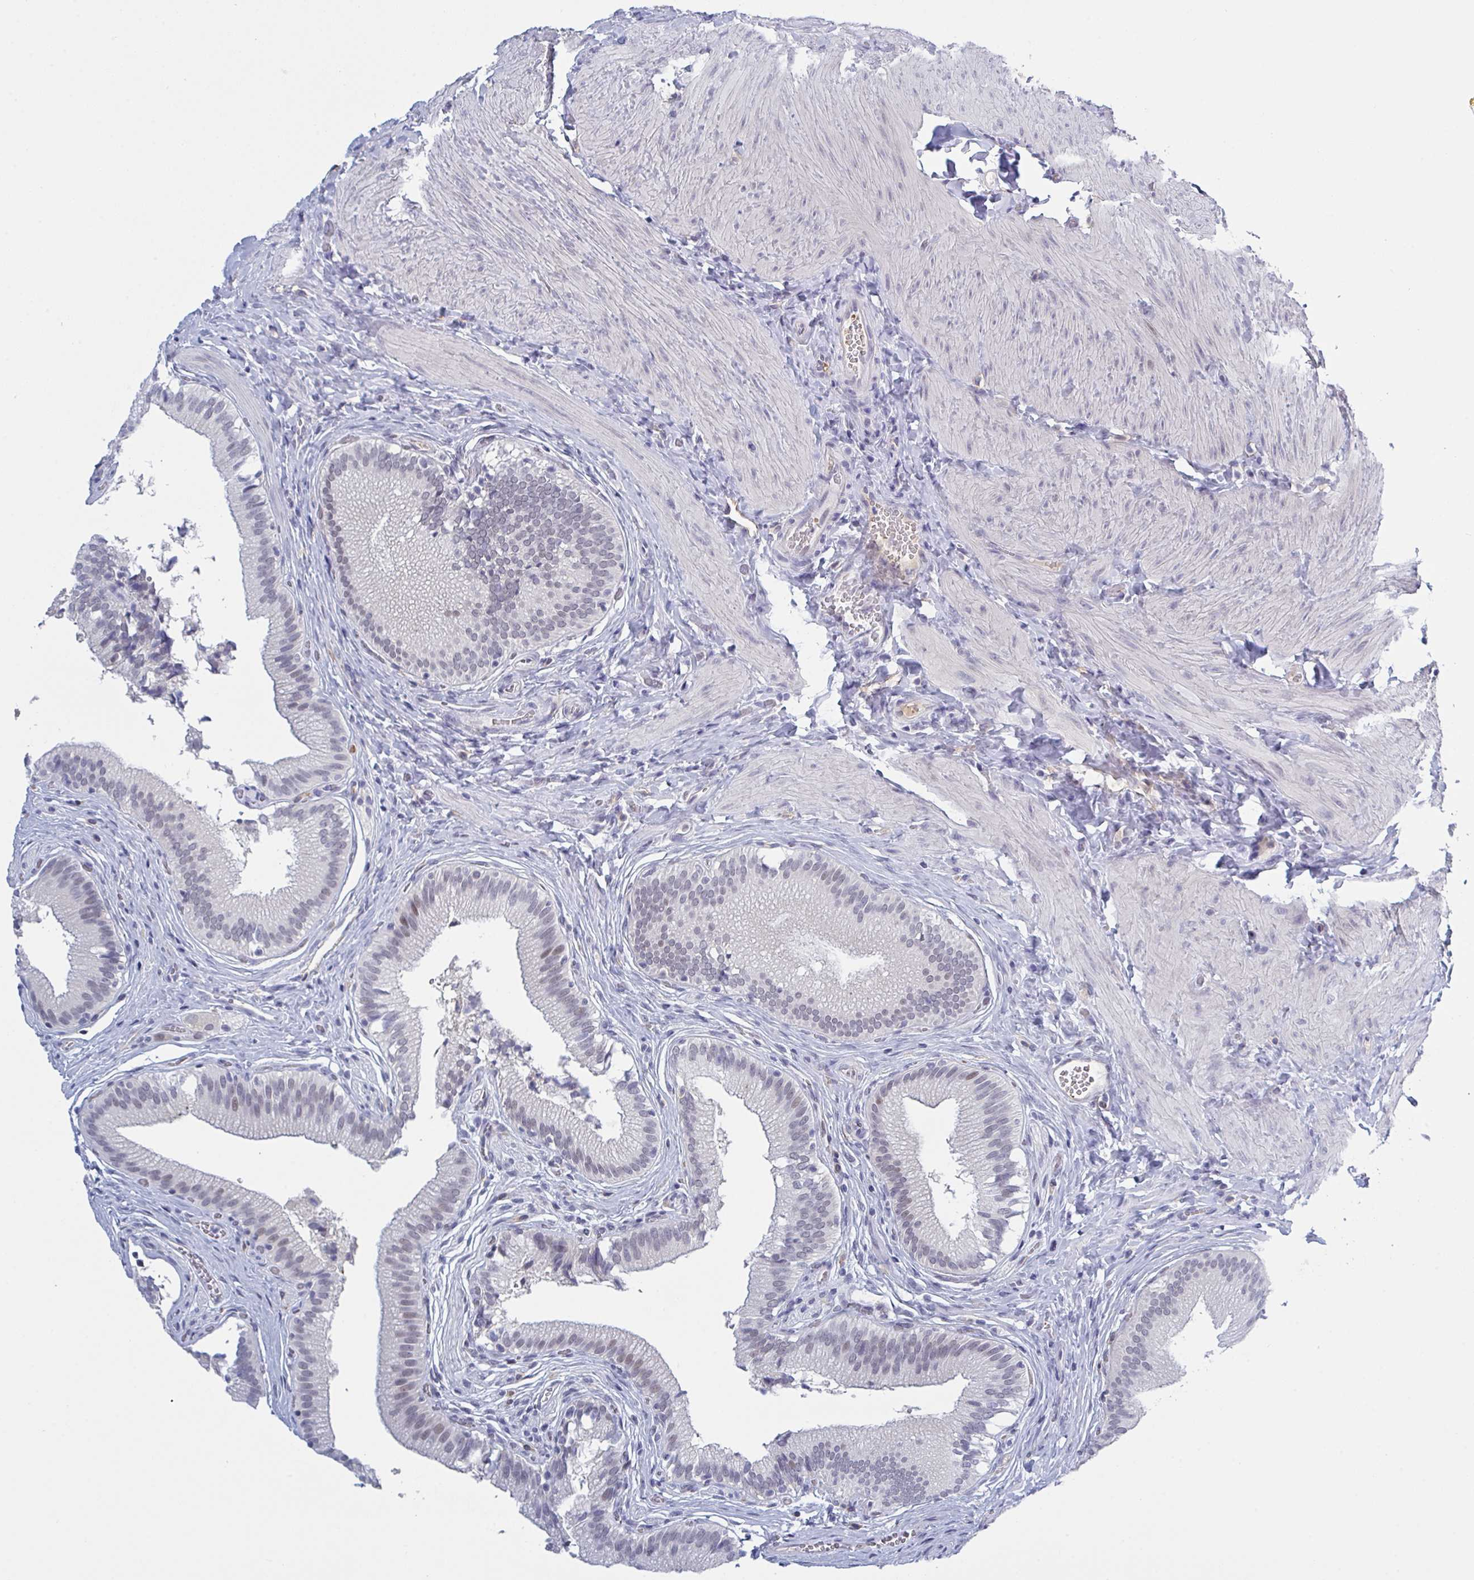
{"staining": {"intensity": "weak", "quantity": "<25%", "location": "nuclear"}, "tissue": "gallbladder", "cell_type": "Glandular cells", "image_type": "normal", "snomed": [{"axis": "morphology", "description": "Normal tissue, NOS"}, {"axis": "topography", "description": "Gallbladder"}, {"axis": "topography", "description": "Peripheral nerve tissue"}], "caption": "This micrograph is of benign gallbladder stained with IHC to label a protein in brown with the nuclei are counter-stained blue. There is no staining in glandular cells.", "gene": "KDM4D", "patient": {"sex": "male", "age": 17}}